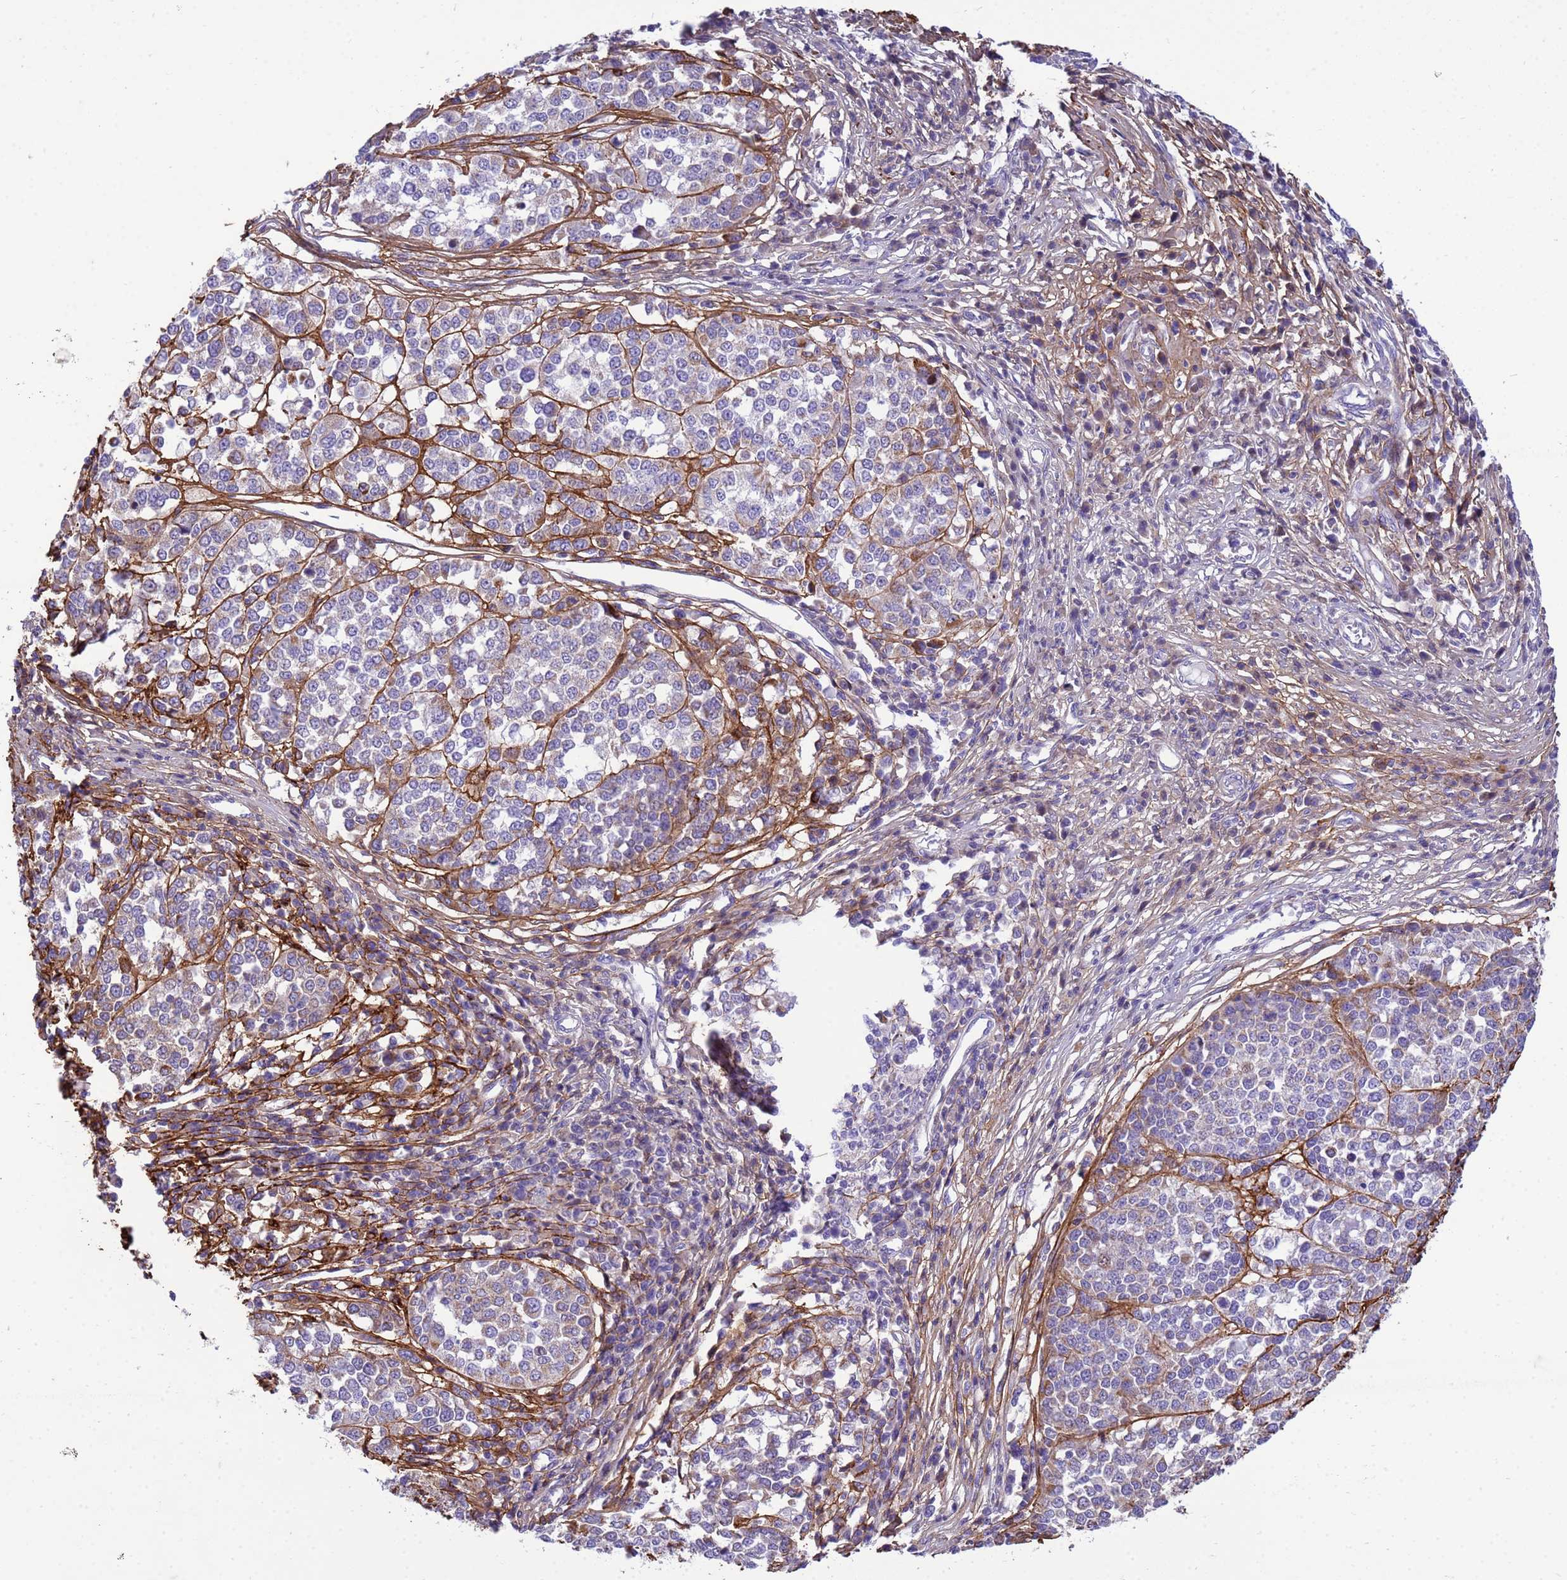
{"staining": {"intensity": "weak", "quantity": "25%-75%", "location": "cytoplasmic/membranous"}, "tissue": "melanoma", "cell_type": "Tumor cells", "image_type": "cancer", "snomed": [{"axis": "morphology", "description": "Malignant melanoma, Metastatic site"}, {"axis": "topography", "description": "Lymph node"}], "caption": "Tumor cells demonstrate low levels of weak cytoplasmic/membranous staining in about 25%-75% of cells in human malignant melanoma (metastatic site).", "gene": "P2RX7", "patient": {"sex": "male", "age": 44}}